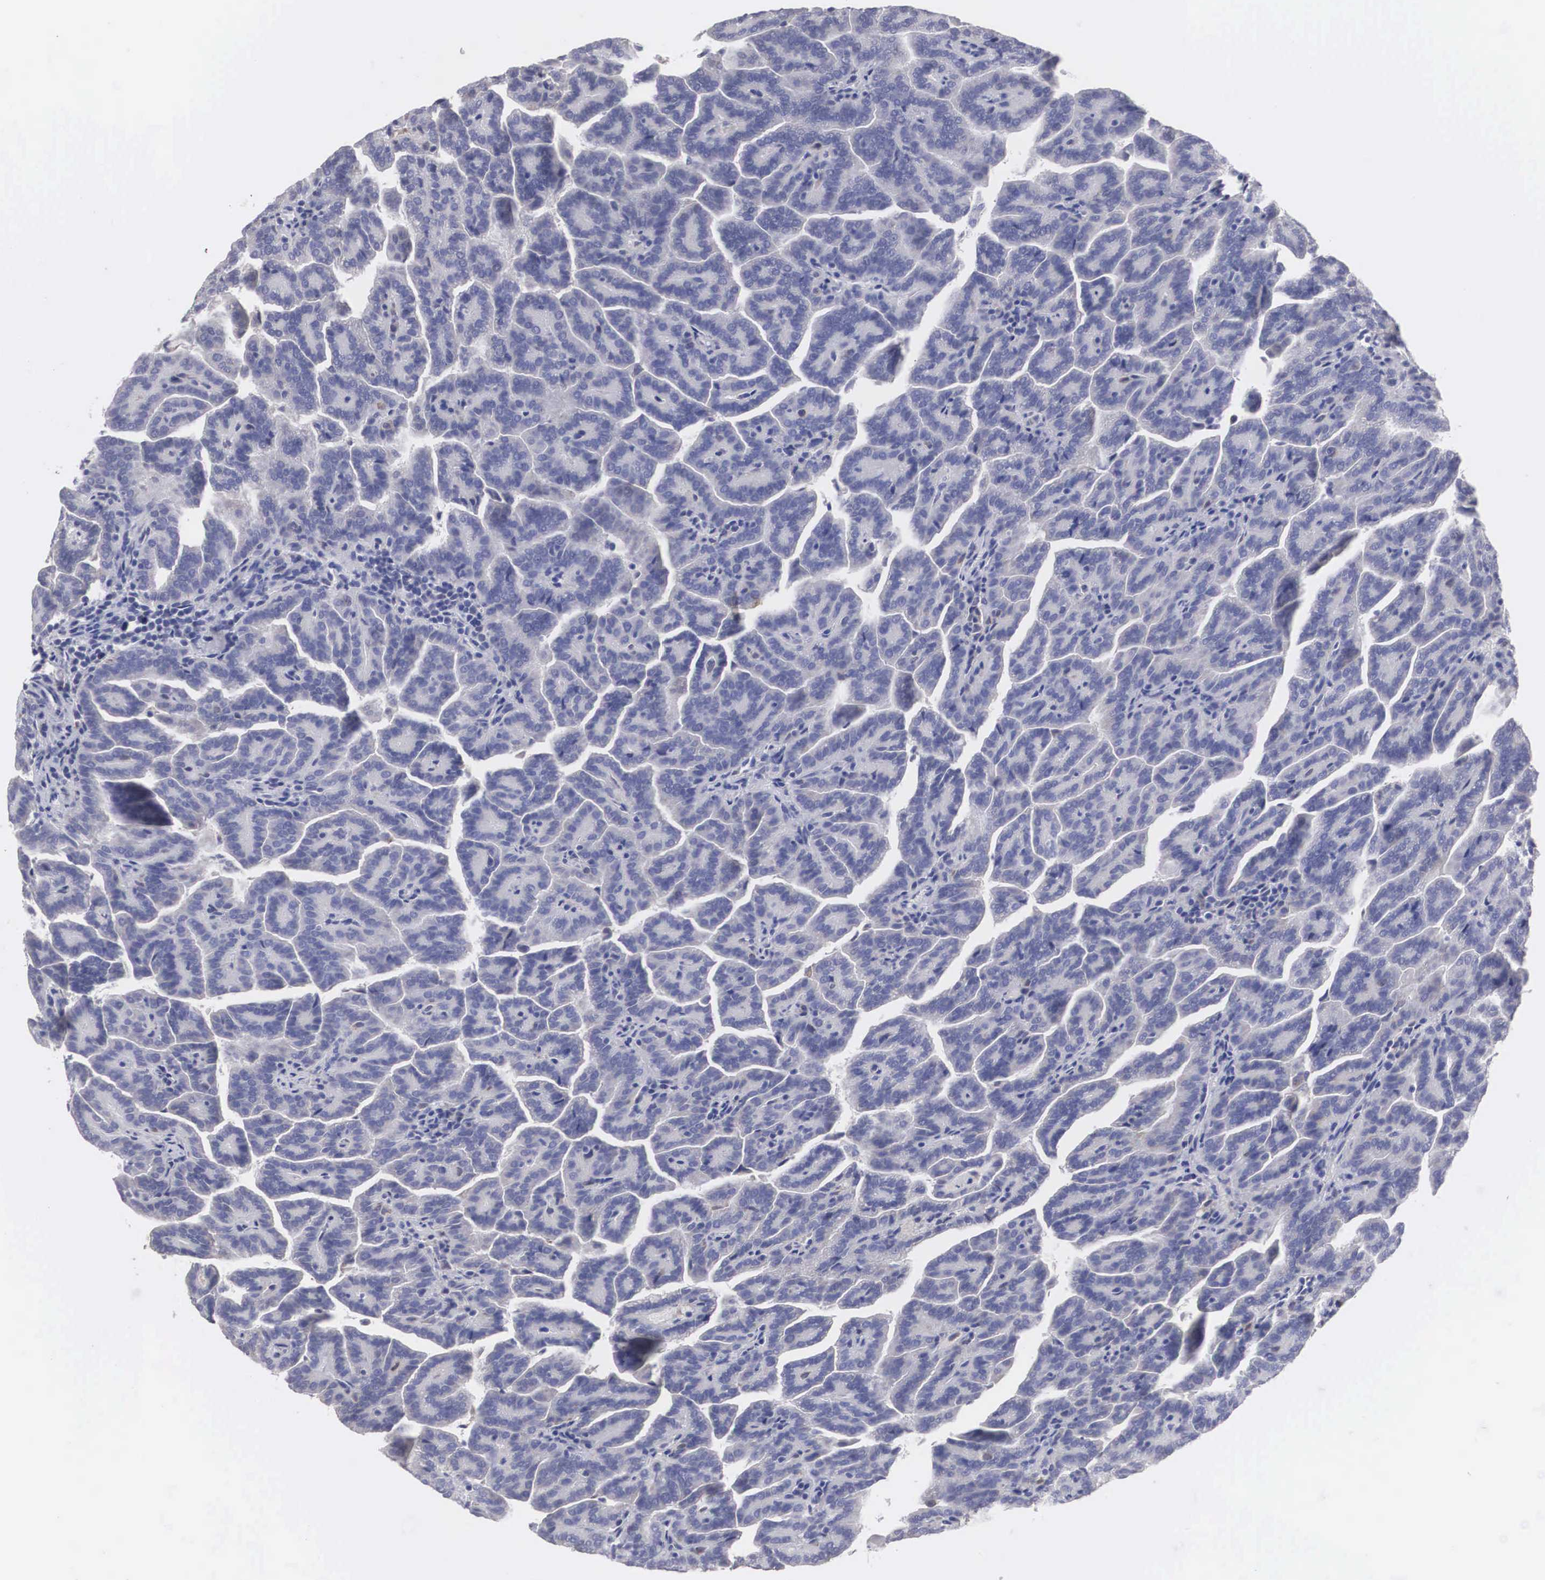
{"staining": {"intensity": "negative", "quantity": "none", "location": "none"}, "tissue": "renal cancer", "cell_type": "Tumor cells", "image_type": "cancer", "snomed": [{"axis": "morphology", "description": "Adenocarcinoma, NOS"}, {"axis": "topography", "description": "Kidney"}], "caption": "A photomicrograph of adenocarcinoma (renal) stained for a protein shows no brown staining in tumor cells.", "gene": "HMOX1", "patient": {"sex": "male", "age": 61}}